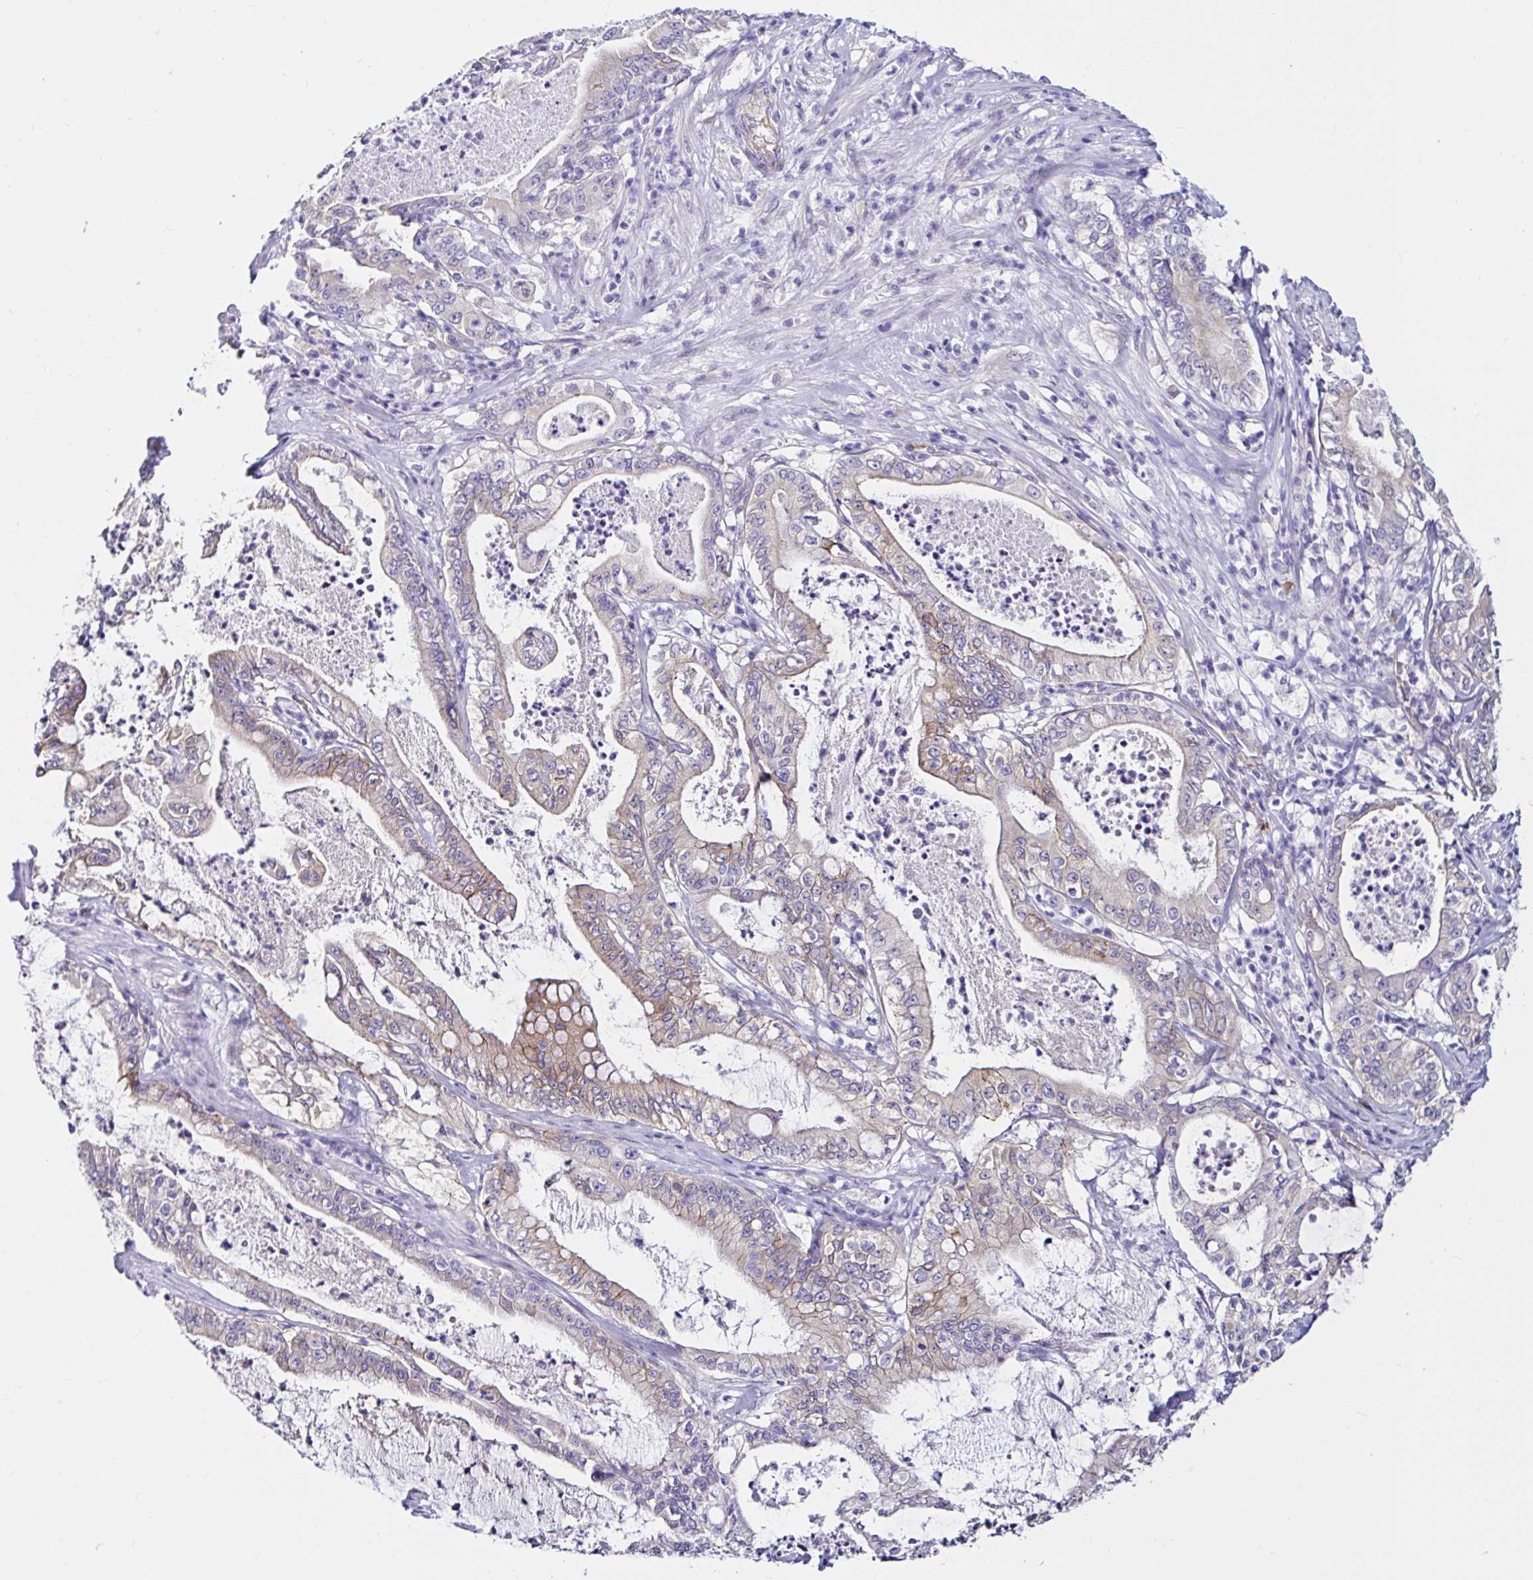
{"staining": {"intensity": "weak", "quantity": ">75%", "location": "cytoplasmic/membranous"}, "tissue": "pancreatic cancer", "cell_type": "Tumor cells", "image_type": "cancer", "snomed": [{"axis": "morphology", "description": "Adenocarcinoma, NOS"}, {"axis": "topography", "description": "Pancreas"}], "caption": "A low amount of weak cytoplasmic/membranous positivity is present in about >75% of tumor cells in adenocarcinoma (pancreatic) tissue.", "gene": "VSIG2", "patient": {"sex": "male", "age": 71}}